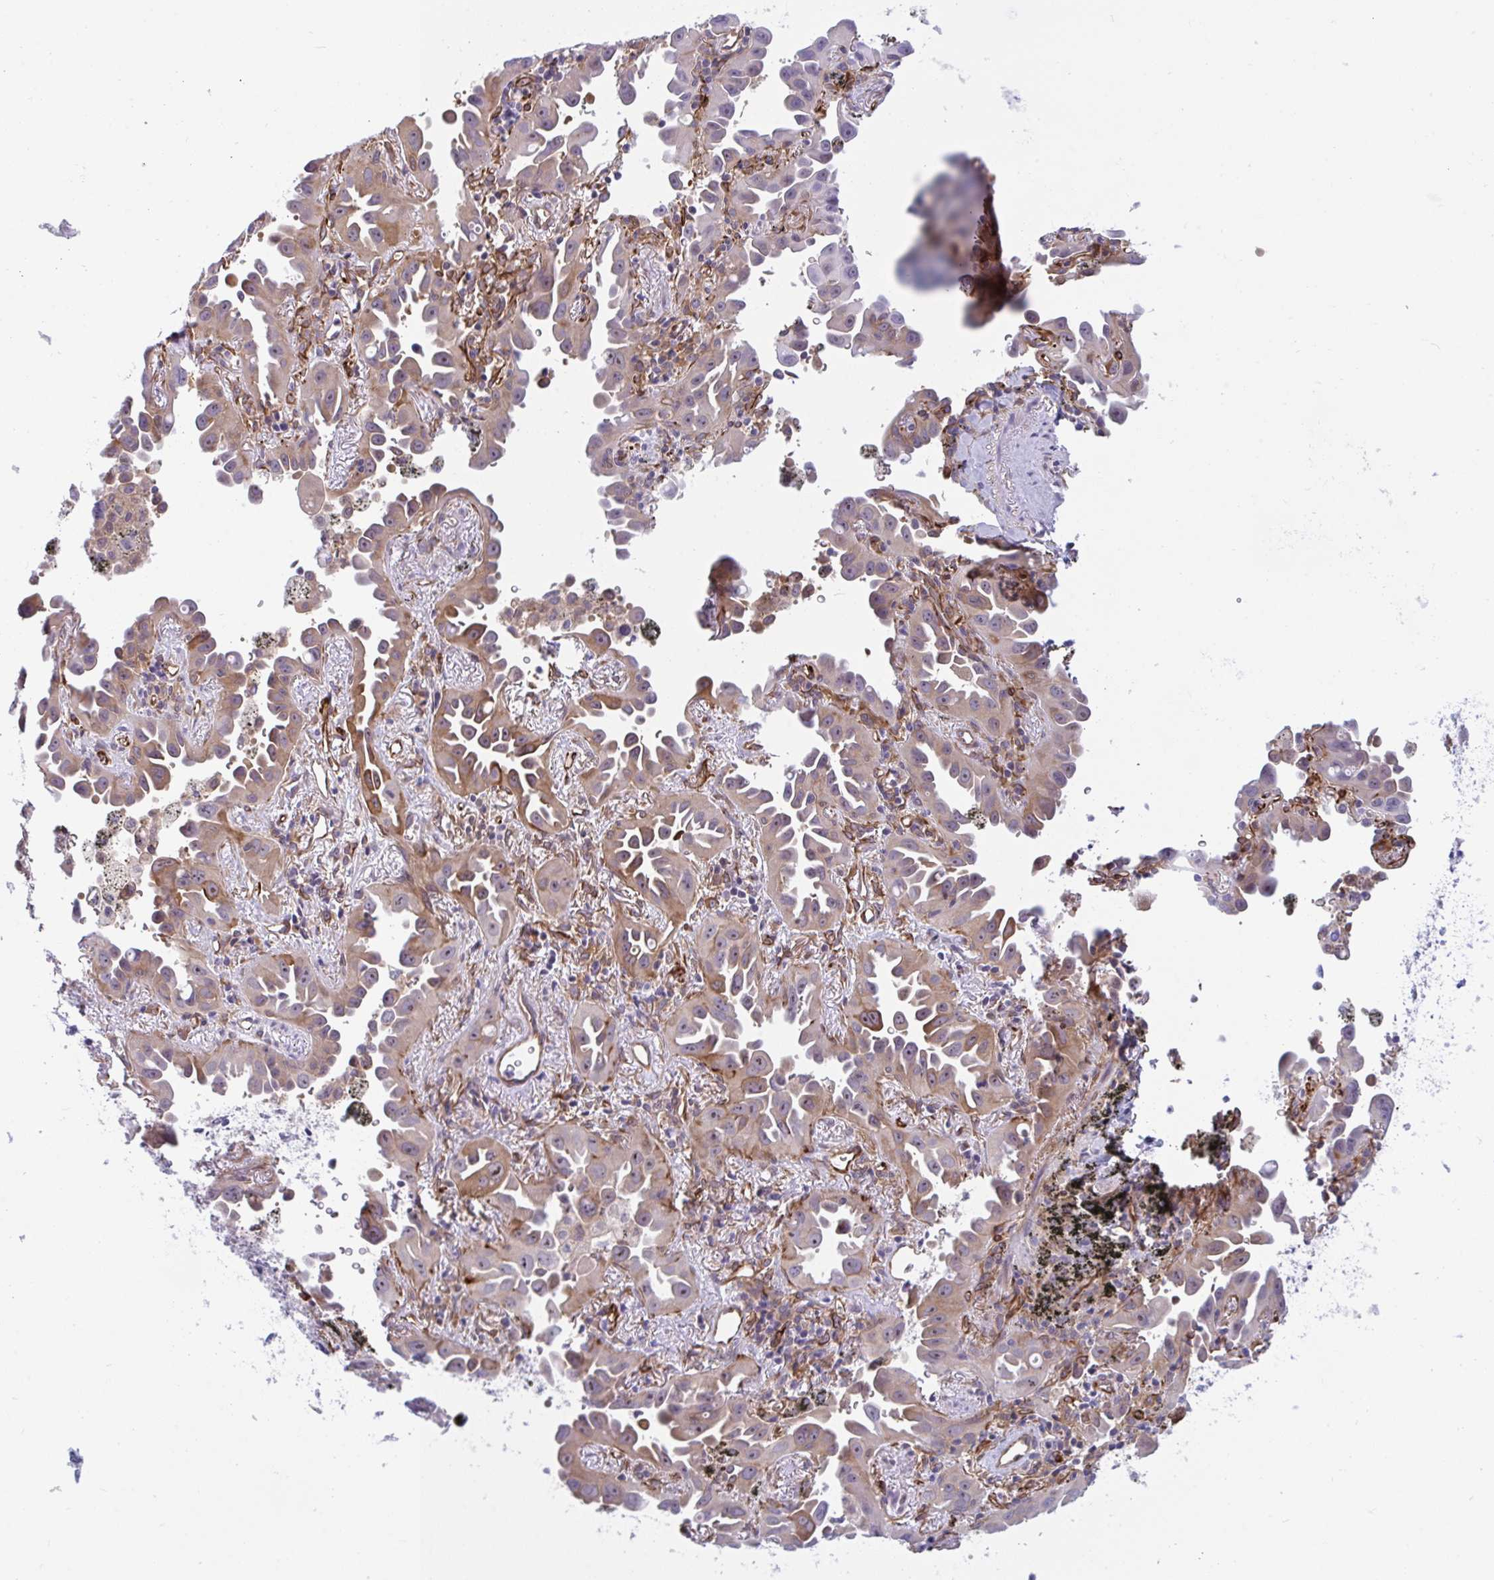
{"staining": {"intensity": "moderate", "quantity": ">75%", "location": "cytoplasmic/membranous"}, "tissue": "lung cancer", "cell_type": "Tumor cells", "image_type": "cancer", "snomed": [{"axis": "morphology", "description": "Adenocarcinoma, NOS"}, {"axis": "topography", "description": "Lung"}], "caption": "Lung adenocarcinoma stained with a protein marker demonstrates moderate staining in tumor cells.", "gene": "PRRT4", "patient": {"sex": "male", "age": 68}}